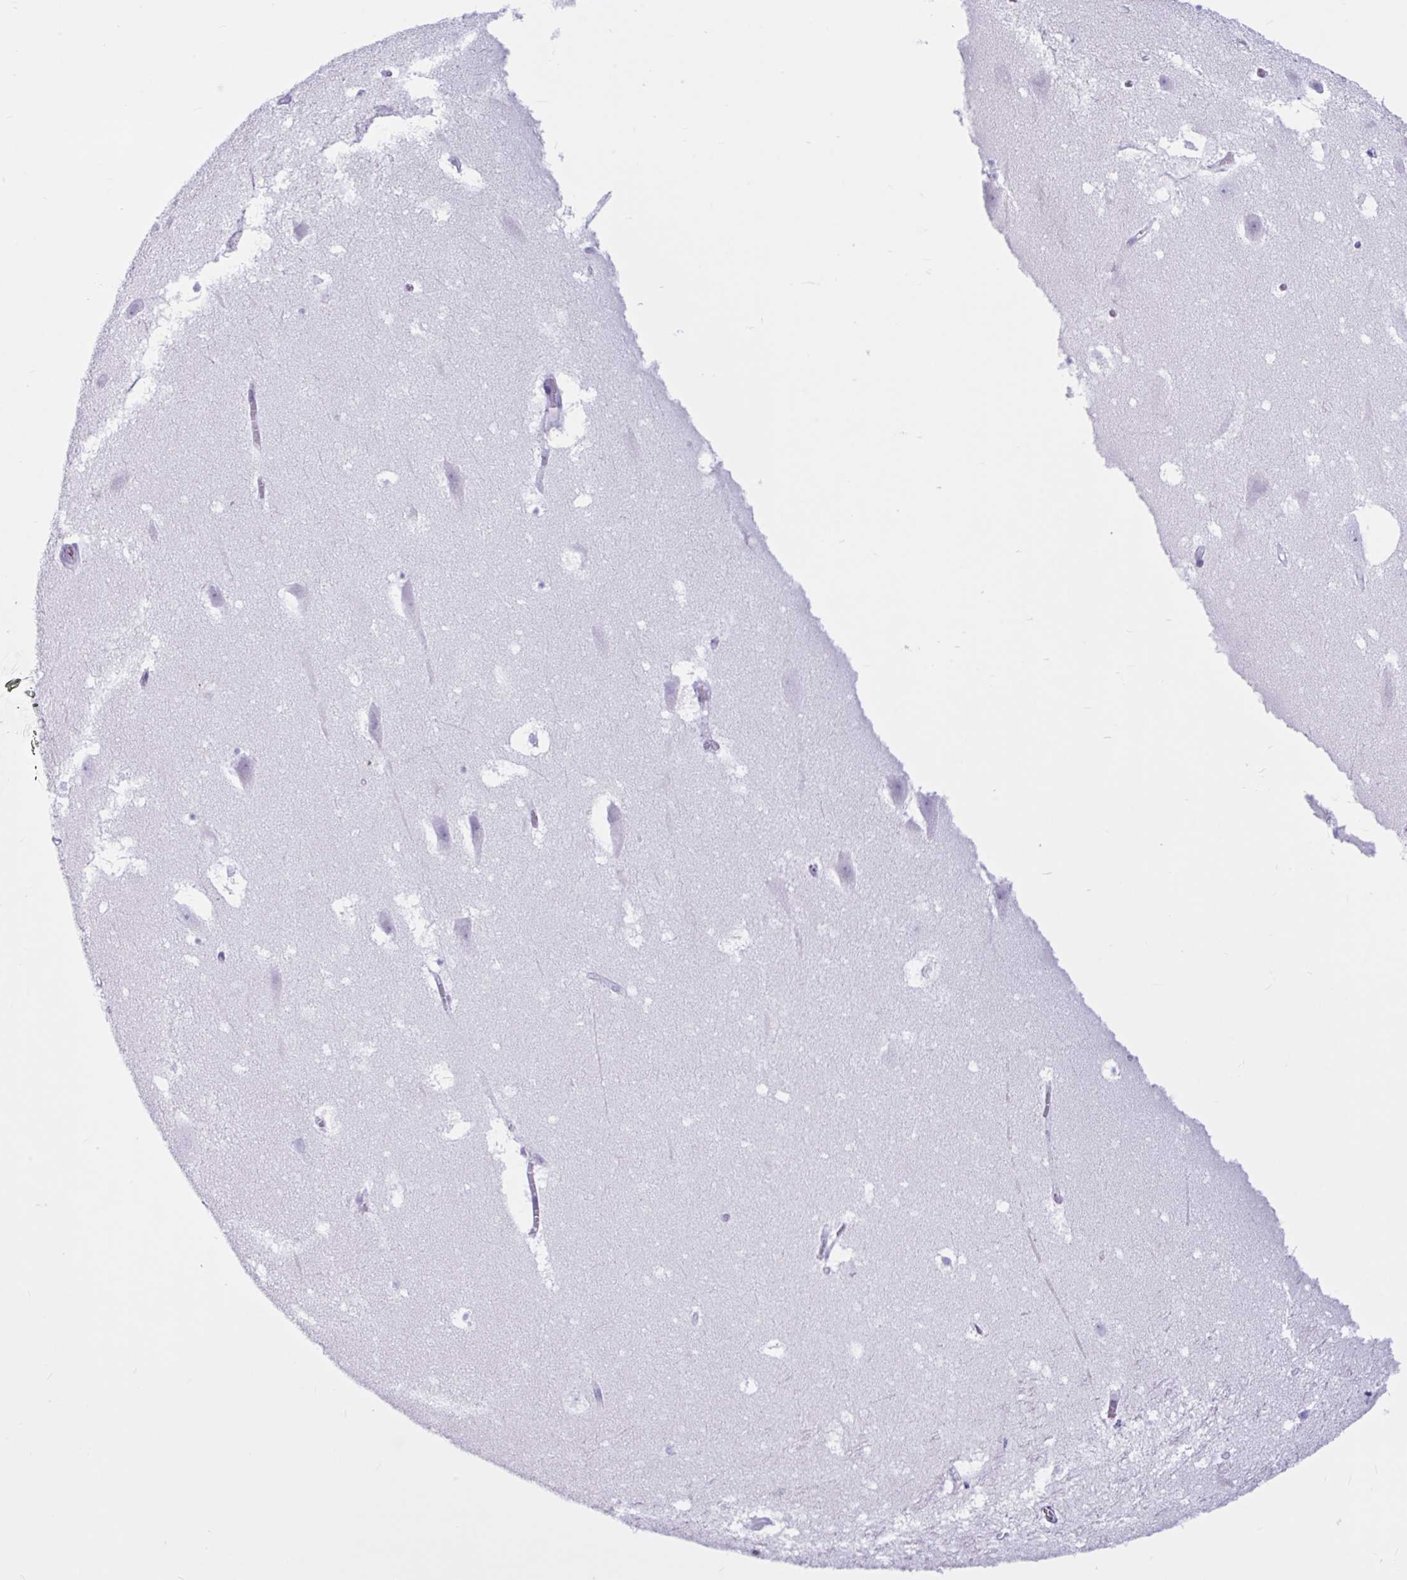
{"staining": {"intensity": "negative", "quantity": "none", "location": "none"}, "tissue": "hippocampus", "cell_type": "Glial cells", "image_type": "normal", "snomed": [{"axis": "morphology", "description": "Normal tissue, NOS"}, {"axis": "topography", "description": "Hippocampus"}], "caption": "An IHC micrograph of benign hippocampus is shown. There is no staining in glial cells of hippocampus. Nuclei are stained in blue.", "gene": "BBS10", "patient": {"sex": "female", "age": 42}}